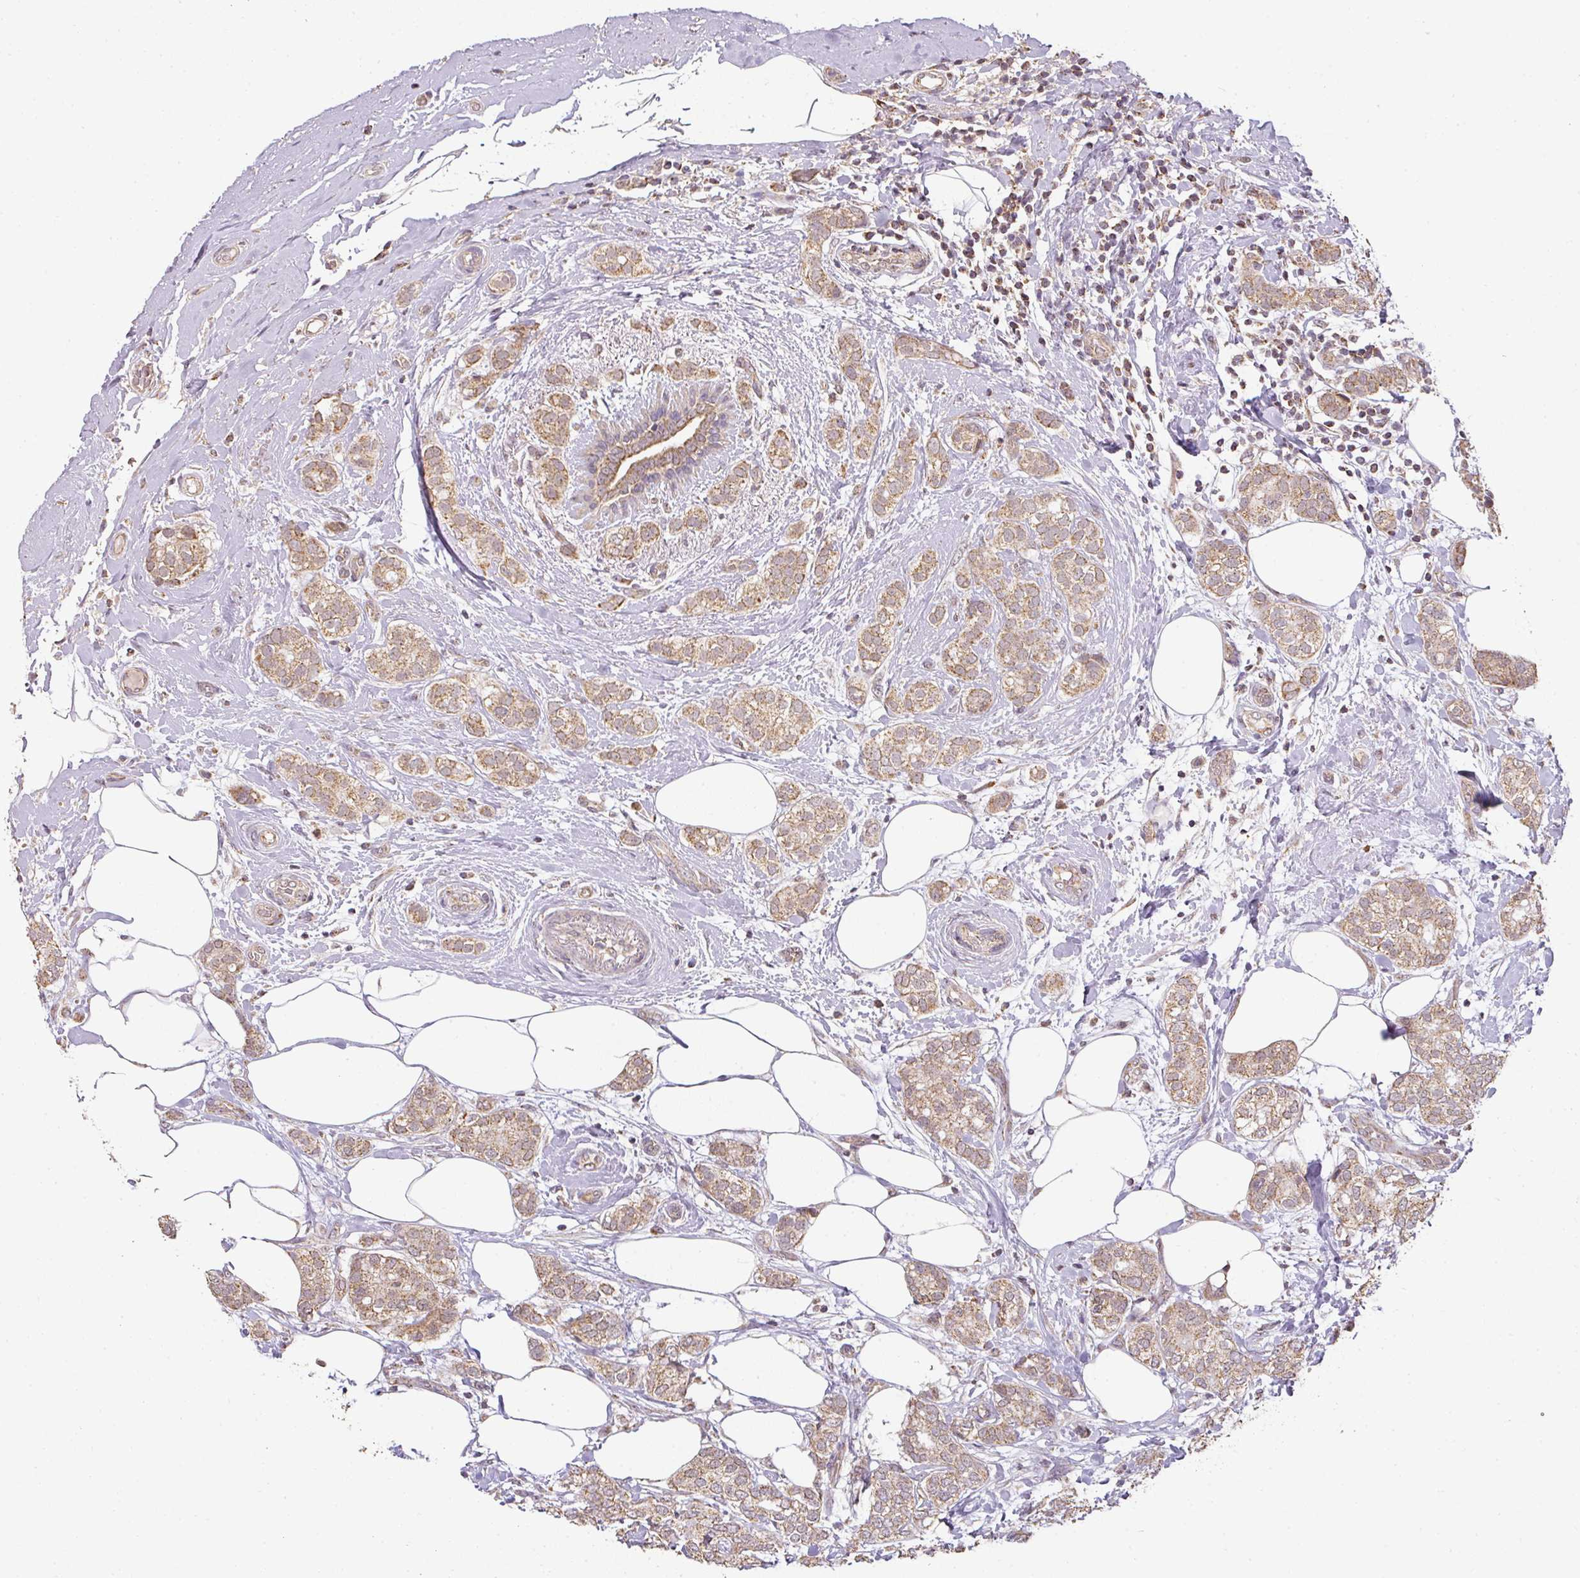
{"staining": {"intensity": "moderate", "quantity": ">75%", "location": "cytoplasmic/membranous"}, "tissue": "breast cancer", "cell_type": "Tumor cells", "image_type": "cancer", "snomed": [{"axis": "morphology", "description": "Duct carcinoma"}, {"axis": "topography", "description": "Breast"}], "caption": "Breast cancer (infiltrating ductal carcinoma) stained with a brown dye exhibits moderate cytoplasmic/membranous positive expression in about >75% of tumor cells.", "gene": "MYOM2", "patient": {"sex": "female", "age": 73}}